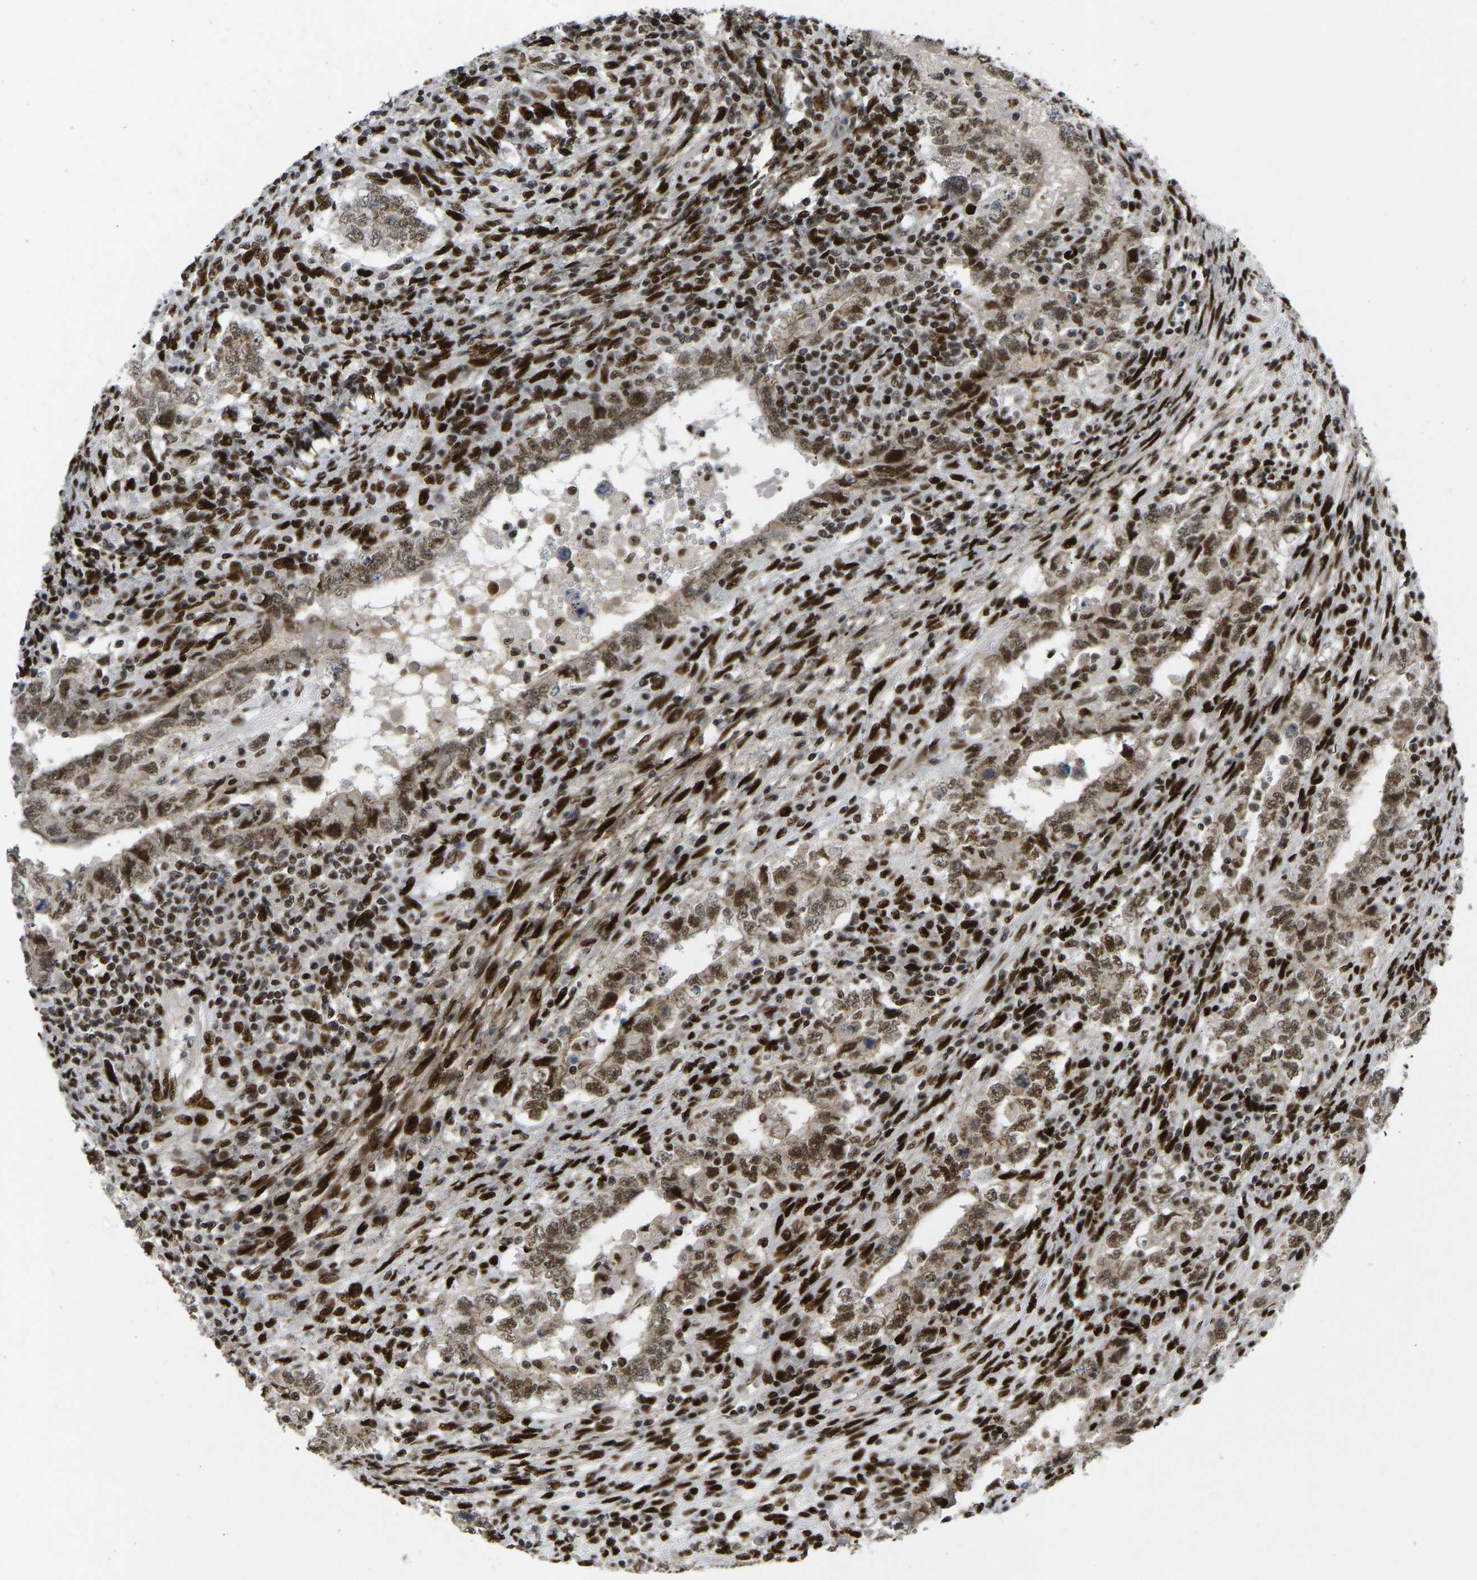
{"staining": {"intensity": "strong", "quantity": ">75%", "location": "nuclear"}, "tissue": "testis cancer", "cell_type": "Tumor cells", "image_type": "cancer", "snomed": [{"axis": "morphology", "description": "Carcinoma, Embryonal, NOS"}, {"axis": "topography", "description": "Testis"}], "caption": "Approximately >75% of tumor cells in testis cancer reveal strong nuclear protein positivity as visualized by brown immunohistochemical staining.", "gene": "FOXK1", "patient": {"sex": "male", "age": 26}}